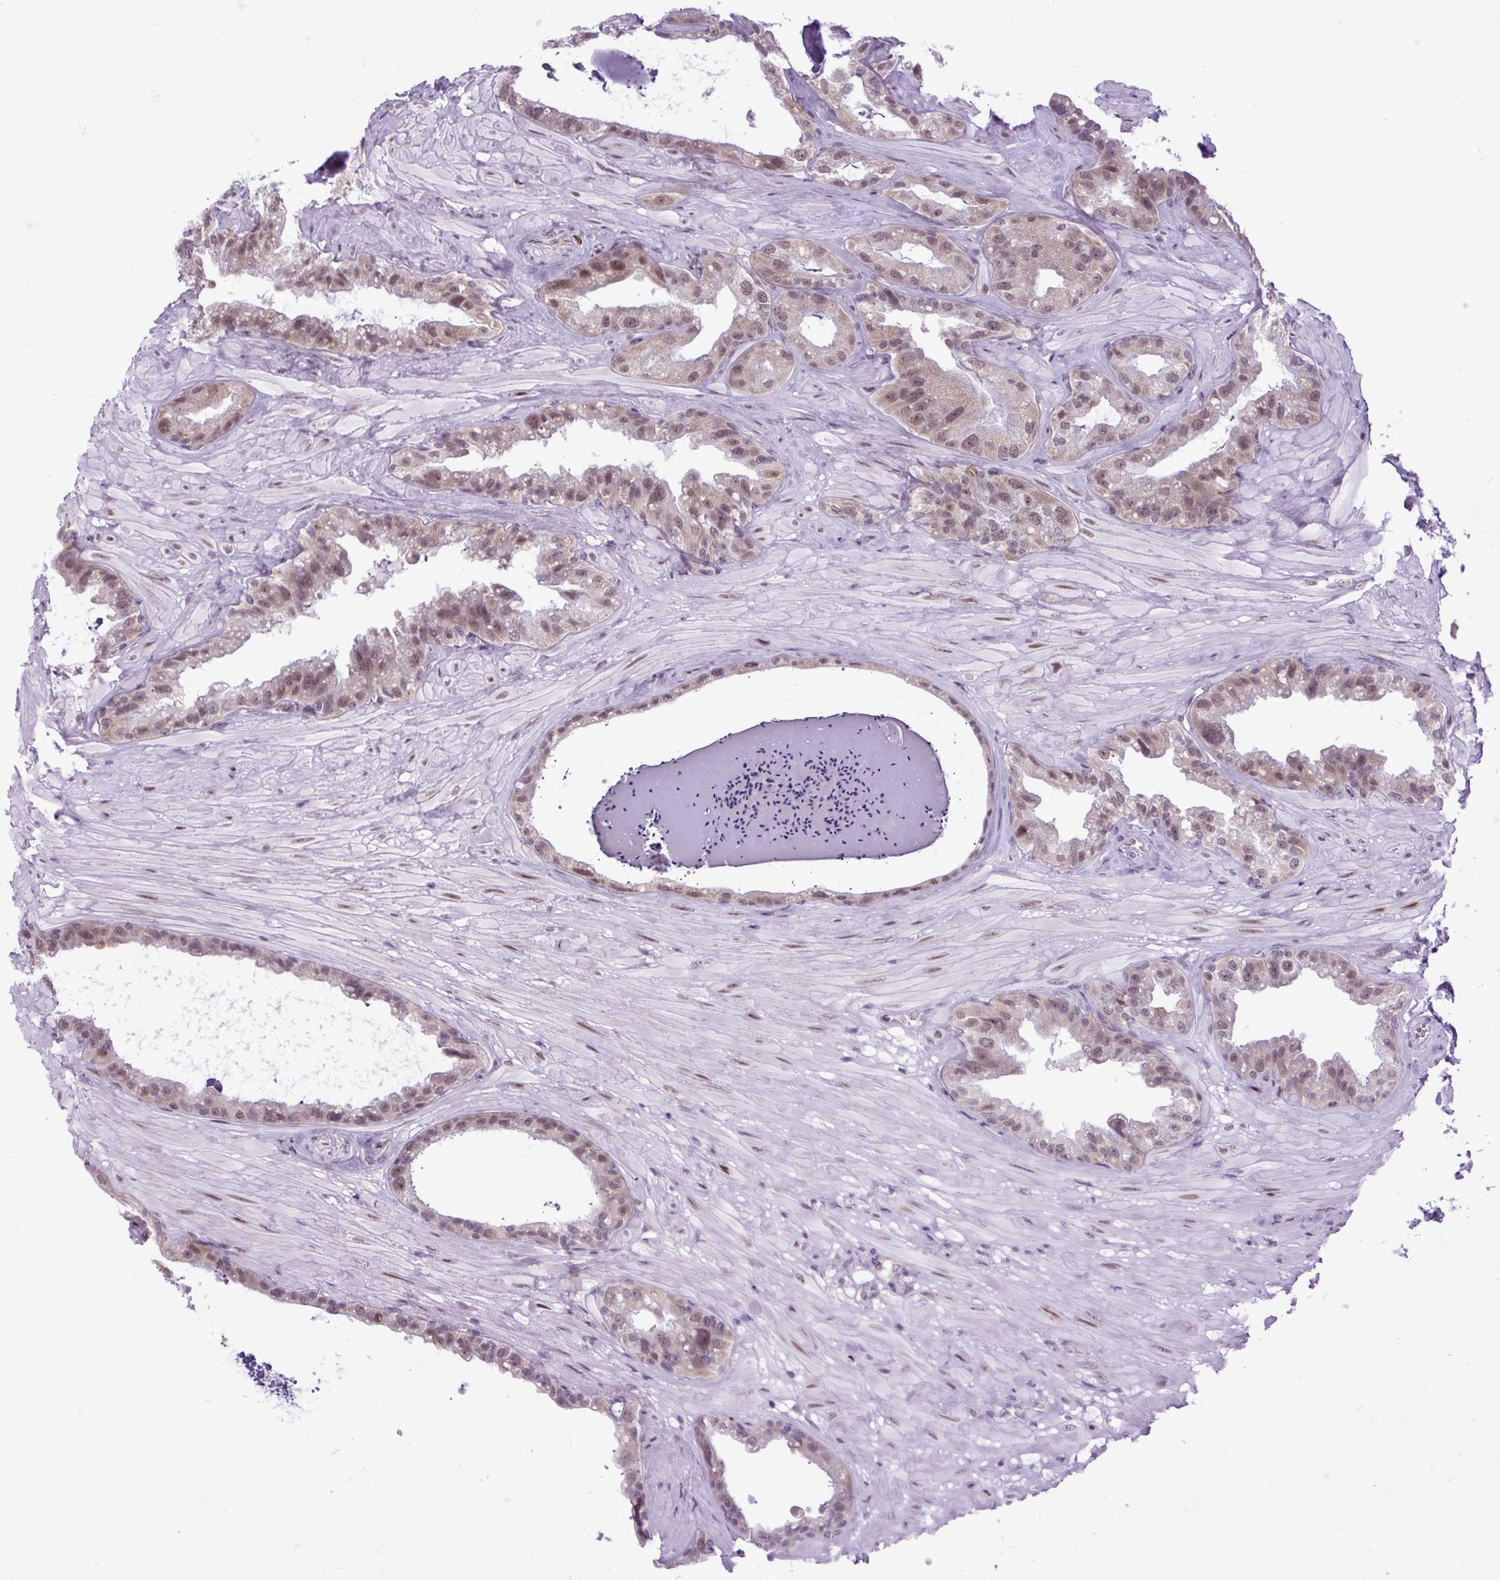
{"staining": {"intensity": "moderate", "quantity": ">75%", "location": "nuclear"}, "tissue": "seminal vesicle", "cell_type": "Glandular cells", "image_type": "normal", "snomed": [{"axis": "morphology", "description": "Normal tissue, NOS"}, {"axis": "topography", "description": "Seminal veicle"}, {"axis": "topography", "description": "Peripheral nerve tissue"}], "caption": "High-power microscopy captured an immunohistochemistry (IHC) image of unremarkable seminal vesicle, revealing moderate nuclear expression in approximately >75% of glandular cells.", "gene": "CLK2", "patient": {"sex": "male", "age": 76}}